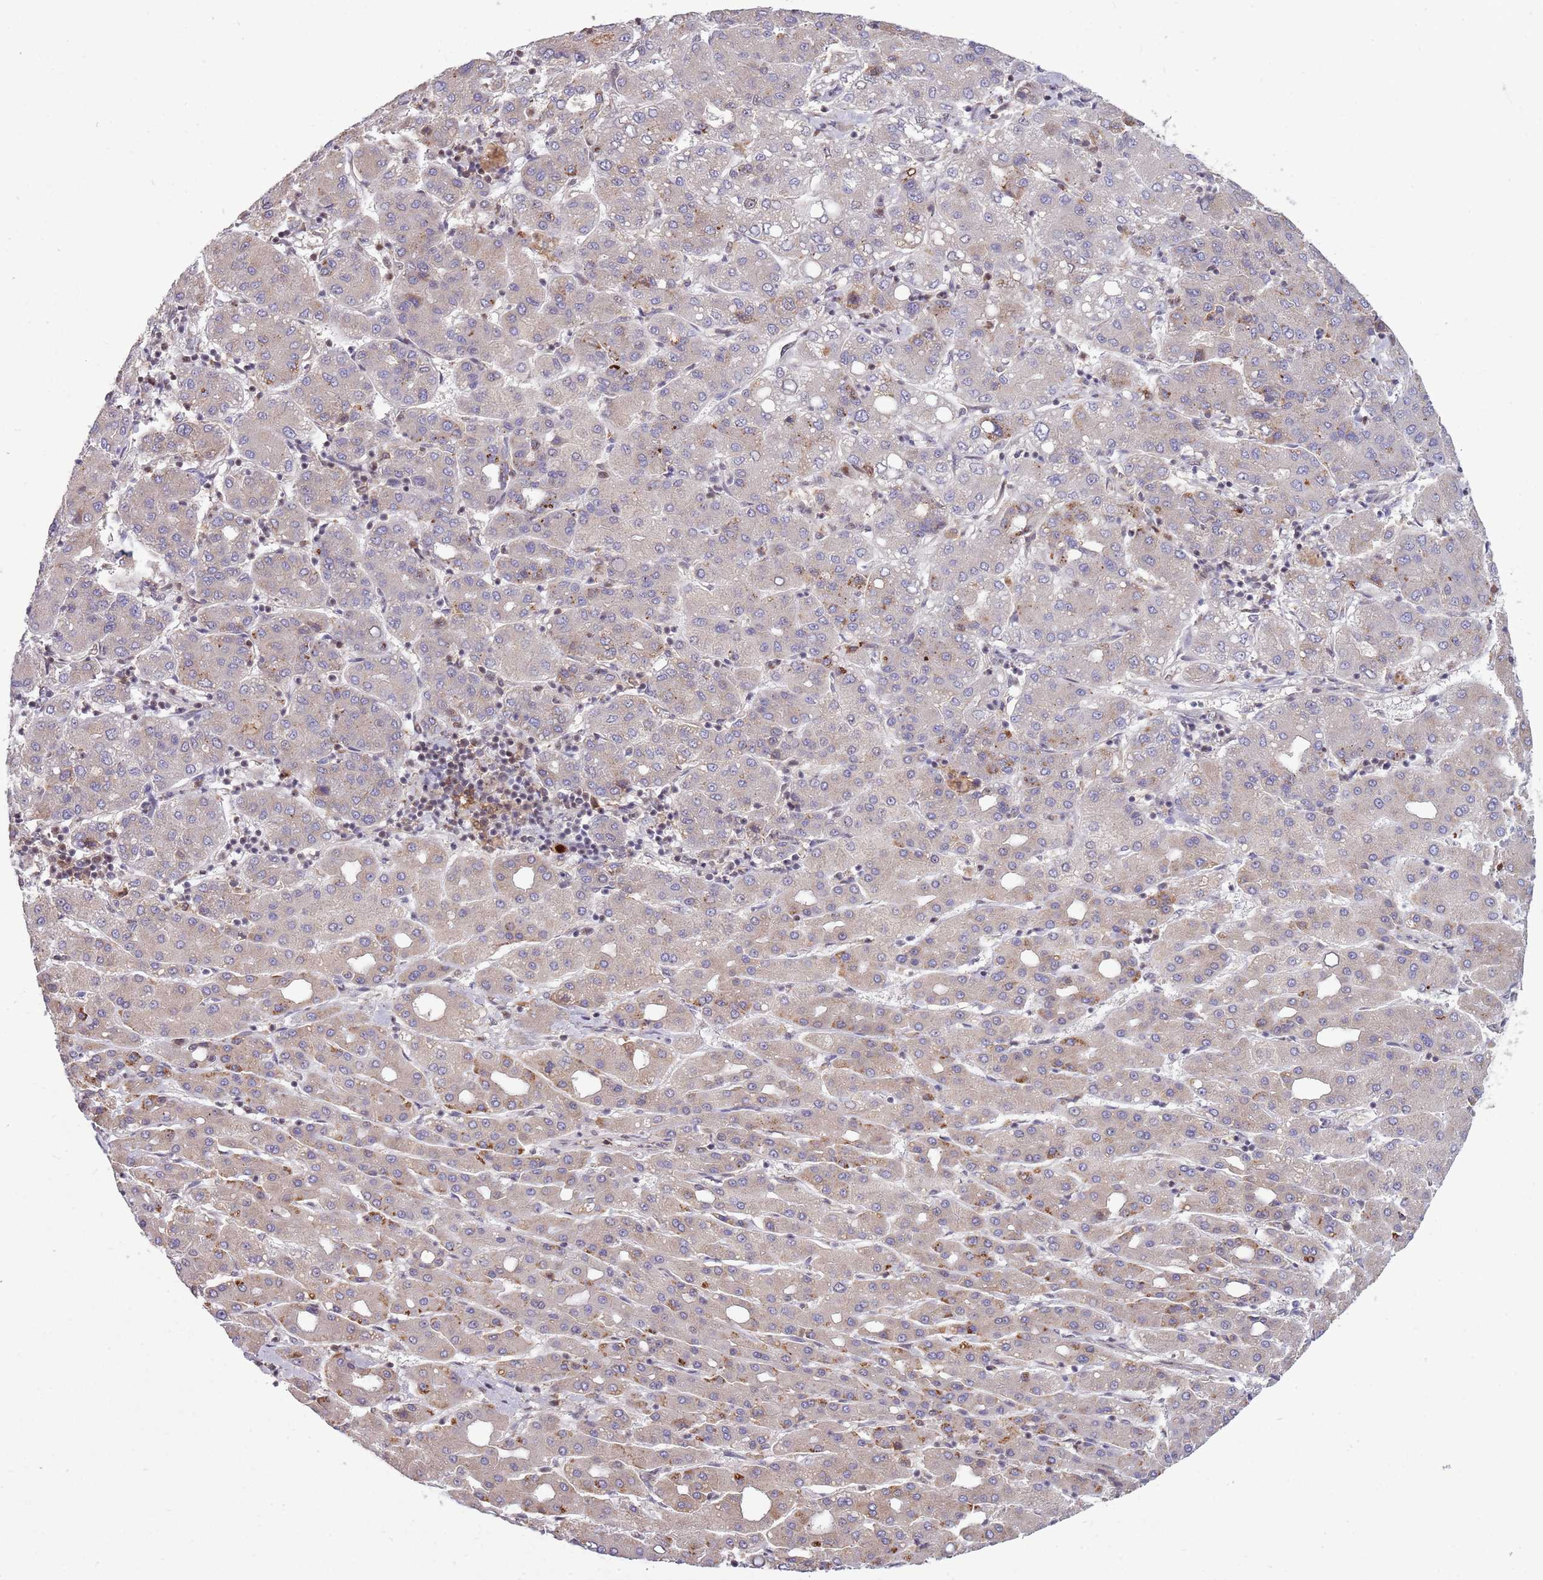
{"staining": {"intensity": "weak", "quantity": "<25%", "location": "cytoplasmic/membranous"}, "tissue": "liver cancer", "cell_type": "Tumor cells", "image_type": "cancer", "snomed": [{"axis": "morphology", "description": "Carcinoma, Hepatocellular, NOS"}, {"axis": "topography", "description": "Liver"}], "caption": "IHC photomicrograph of human liver hepatocellular carcinoma stained for a protein (brown), which displays no staining in tumor cells. The staining is performed using DAB (3,3'-diaminobenzidine) brown chromogen with nuclei counter-stained in using hematoxylin.", "gene": "CCNJL", "patient": {"sex": "male", "age": 65}}